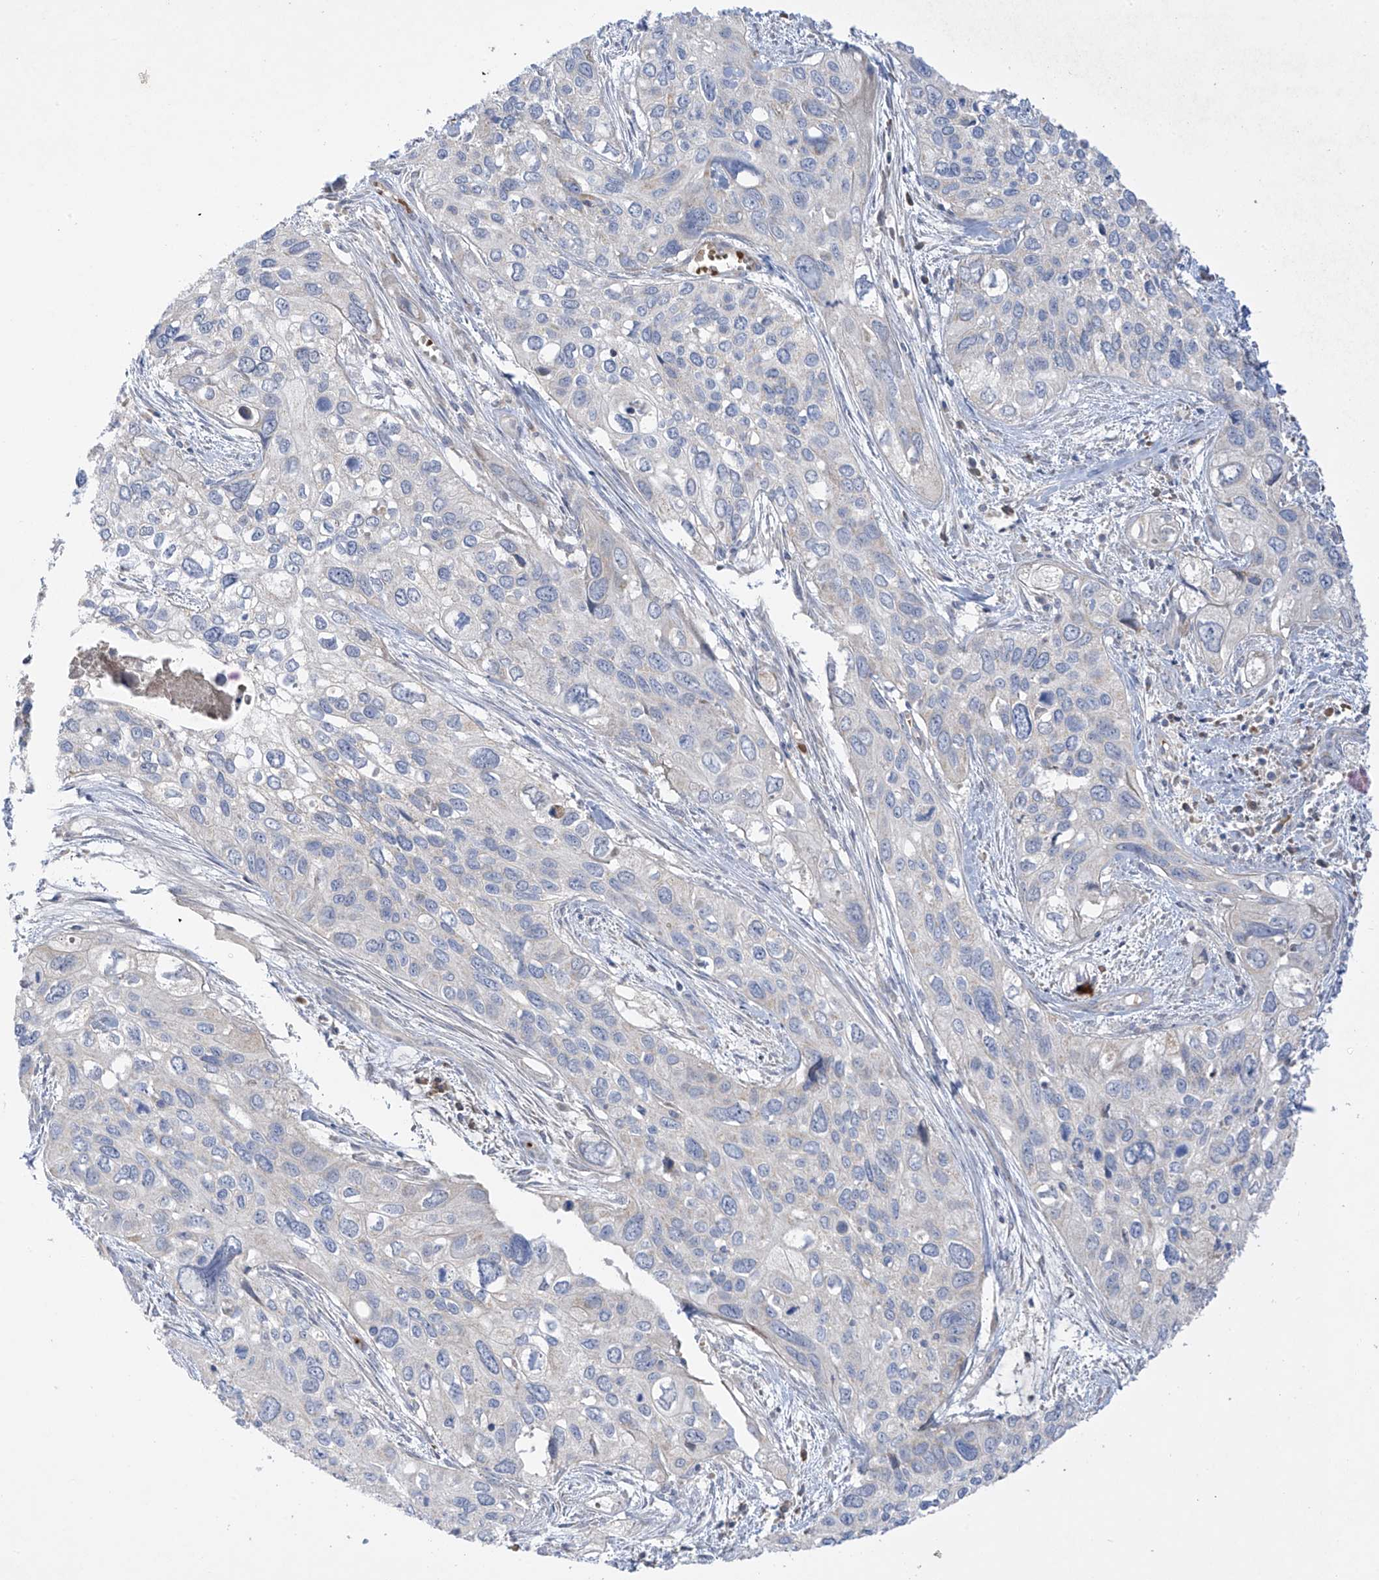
{"staining": {"intensity": "negative", "quantity": "none", "location": "none"}, "tissue": "cervical cancer", "cell_type": "Tumor cells", "image_type": "cancer", "snomed": [{"axis": "morphology", "description": "Squamous cell carcinoma, NOS"}, {"axis": "topography", "description": "Cervix"}], "caption": "Immunohistochemistry micrograph of human cervical squamous cell carcinoma stained for a protein (brown), which exhibits no positivity in tumor cells.", "gene": "METTL18", "patient": {"sex": "female", "age": 55}}